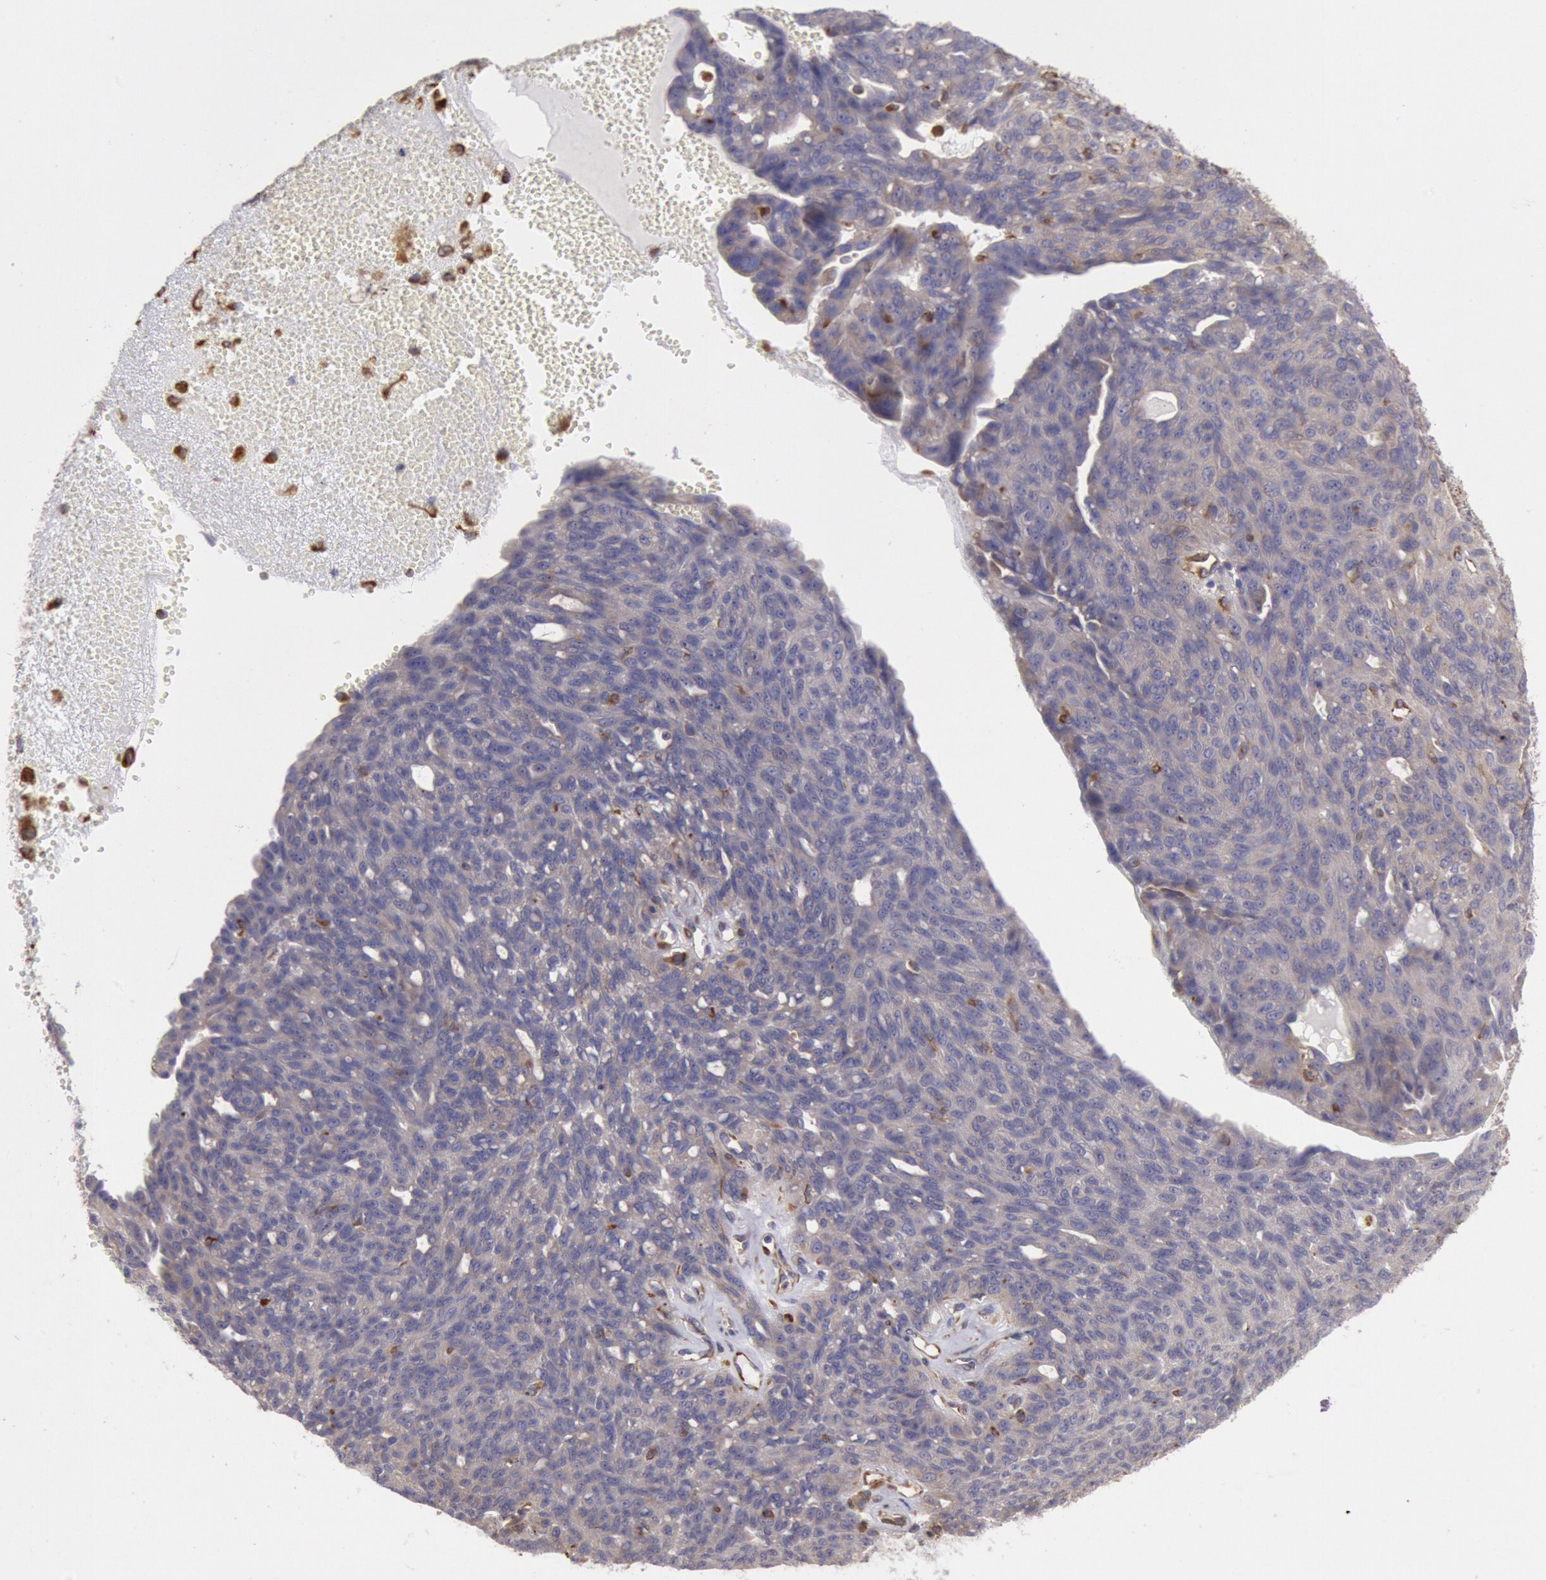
{"staining": {"intensity": "negative", "quantity": "none", "location": "none"}, "tissue": "ovarian cancer", "cell_type": "Tumor cells", "image_type": "cancer", "snomed": [{"axis": "morphology", "description": "Carcinoma, endometroid"}, {"axis": "topography", "description": "Ovary"}], "caption": "The IHC photomicrograph has no significant expression in tumor cells of ovarian cancer (endometroid carcinoma) tissue.", "gene": "RNF139", "patient": {"sex": "female", "age": 60}}